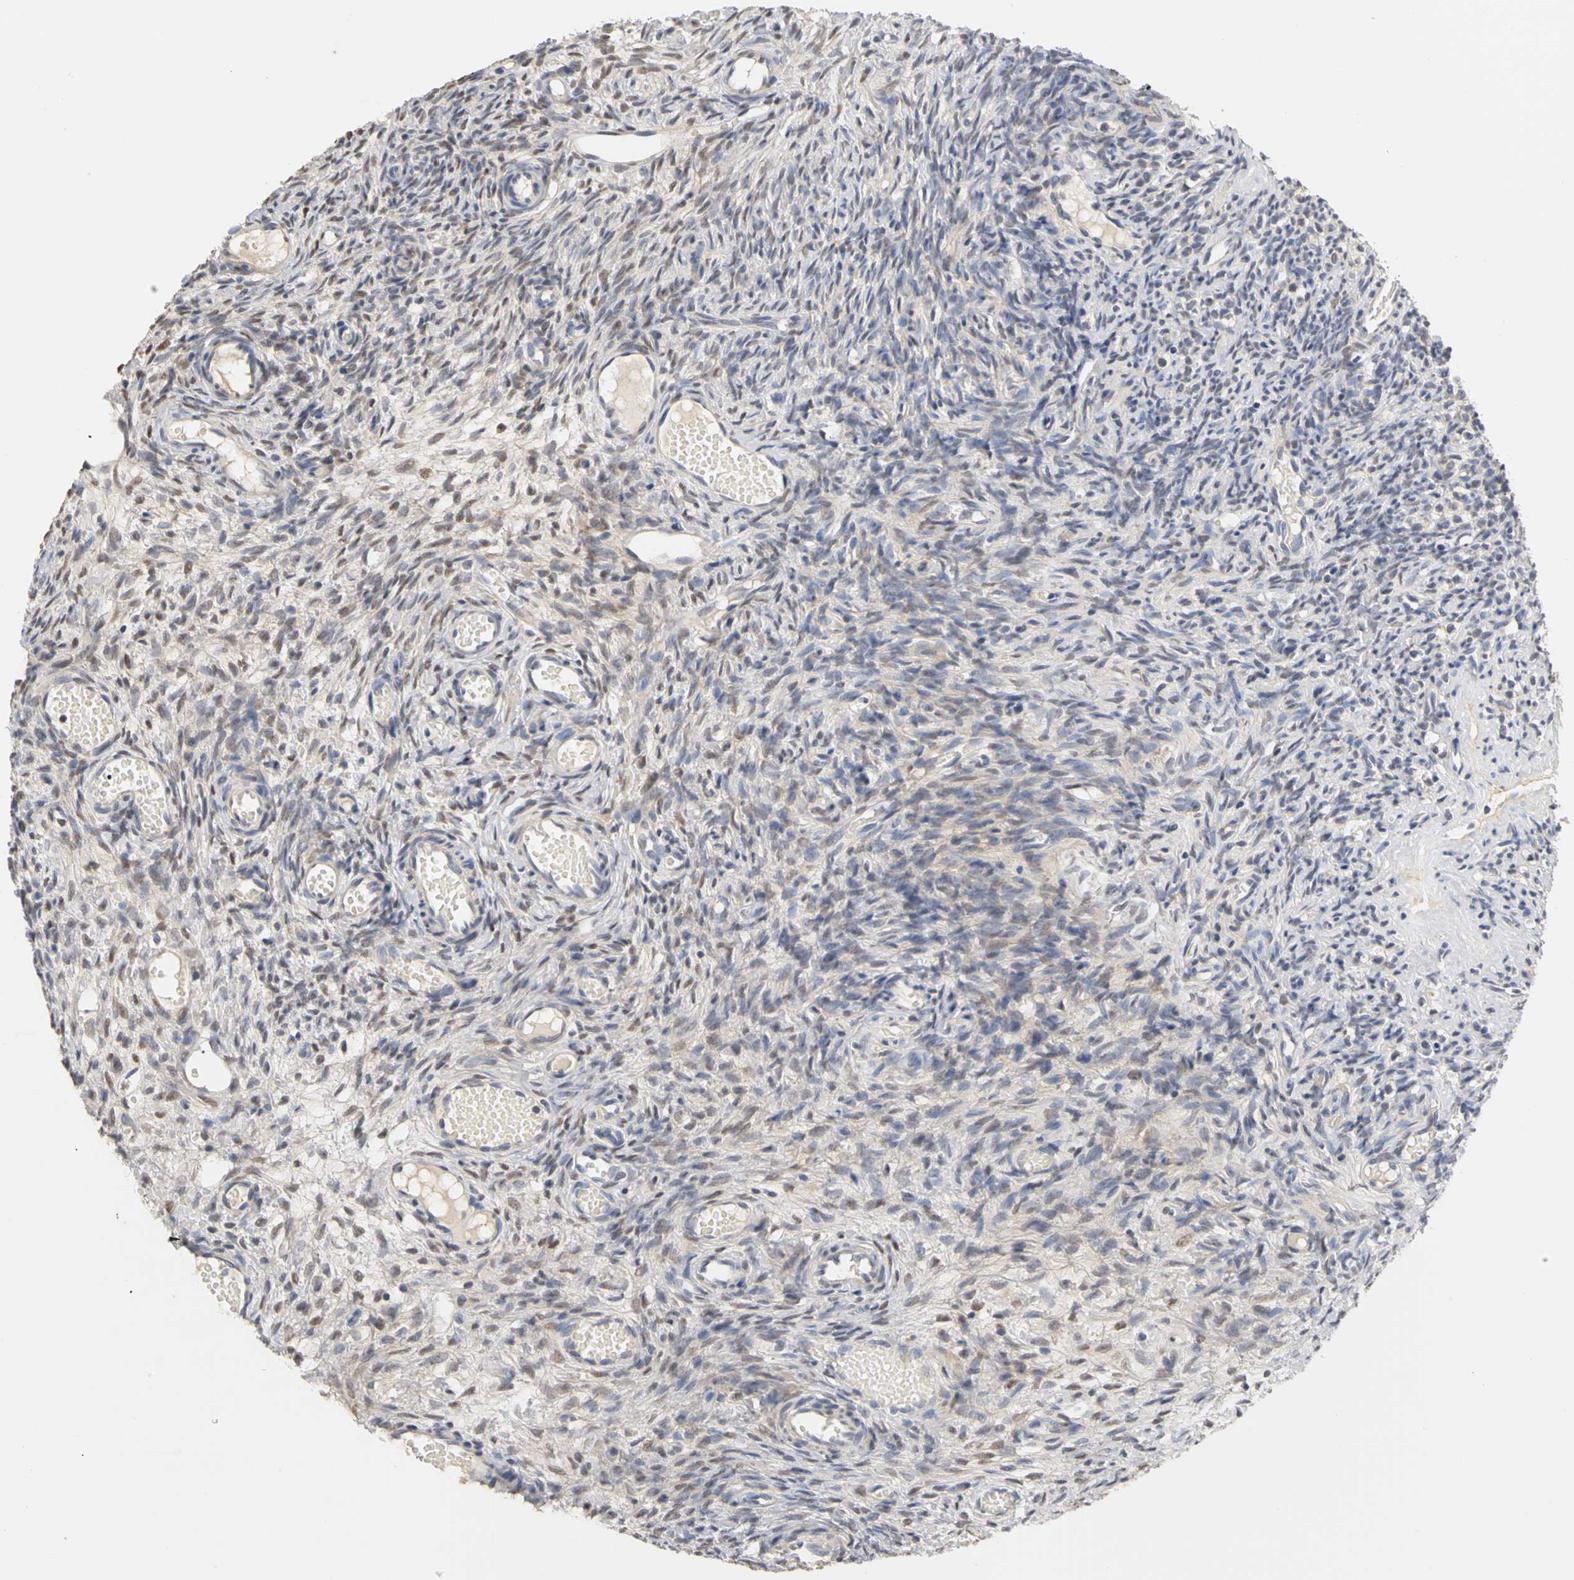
{"staining": {"intensity": "weak", "quantity": "25%-75%", "location": "nuclear"}, "tissue": "ovary", "cell_type": "Ovarian stroma cells", "image_type": "normal", "snomed": [{"axis": "morphology", "description": "Normal tissue, NOS"}, {"axis": "topography", "description": "Ovary"}], "caption": "Ovary stained with IHC demonstrates weak nuclear positivity in approximately 25%-75% of ovarian stroma cells.", "gene": "PGR", "patient": {"sex": "female", "age": 35}}